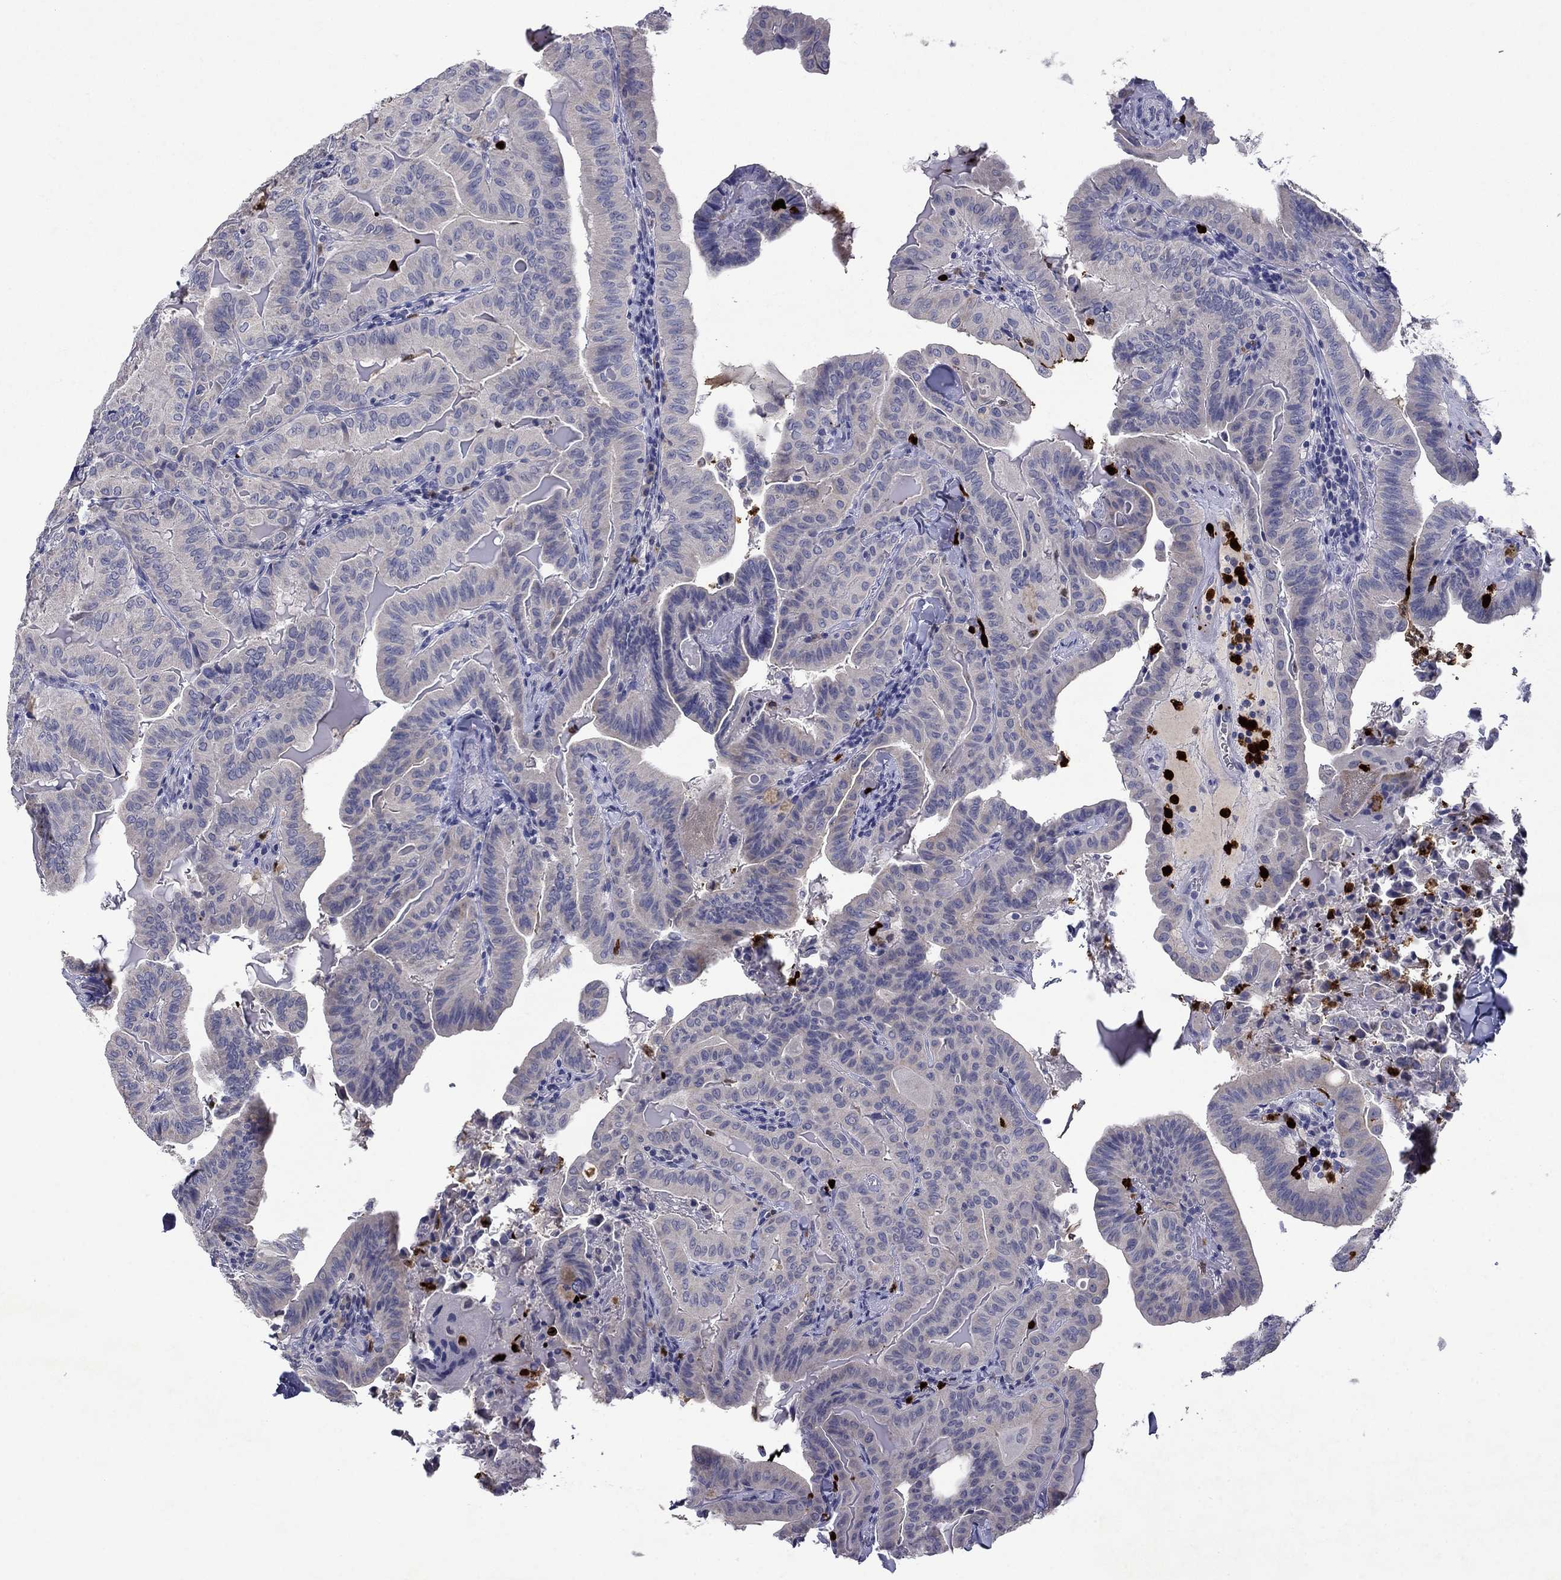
{"staining": {"intensity": "negative", "quantity": "none", "location": "none"}, "tissue": "thyroid cancer", "cell_type": "Tumor cells", "image_type": "cancer", "snomed": [{"axis": "morphology", "description": "Papillary adenocarcinoma, NOS"}, {"axis": "topography", "description": "Thyroid gland"}], "caption": "The photomicrograph reveals no staining of tumor cells in thyroid cancer.", "gene": "IRF5", "patient": {"sex": "female", "age": 68}}